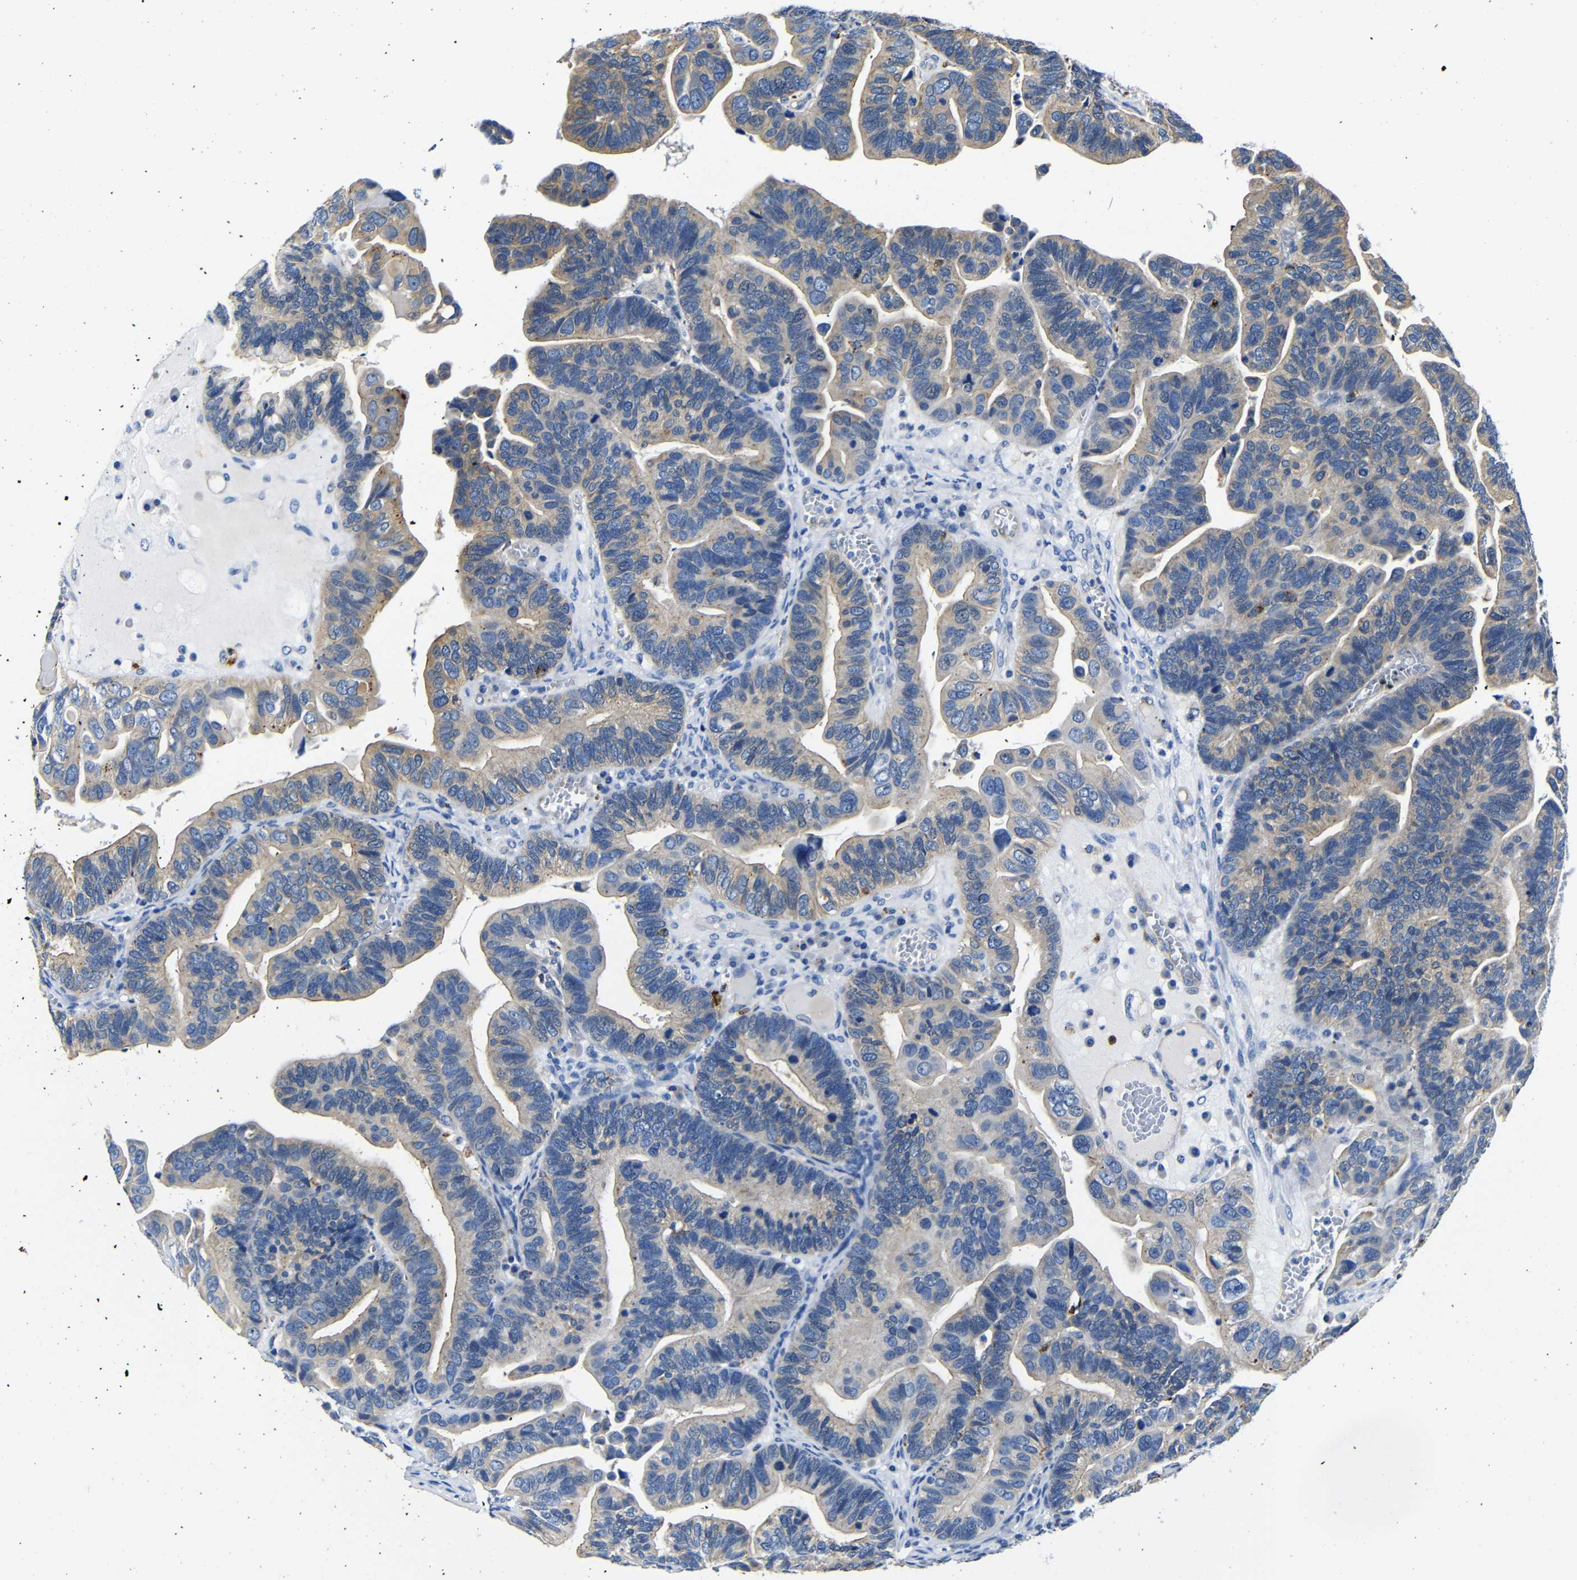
{"staining": {"intensity": "weak", "quantity": "25%-75%", "location": "cytoplasmic/membranous"}, "tissue": "ovarian cancer", "cell_type": "Tumor cells", "image_type": "cancer", "snomed": [{"axis": "morphology", "description": "Cystadenocarcinoma, serous, NOS"}, {"axis": "topography", "description": "Ovary"}], "caption": "Weak cytoplasmic/membranous positivity for a protein is present in about 25%-75% of tumor cells of ovarian serous cystadenocarcinoma using IHC.", "gene": "GIMAP2", "patient": {"sex": "female", "age": 56}}